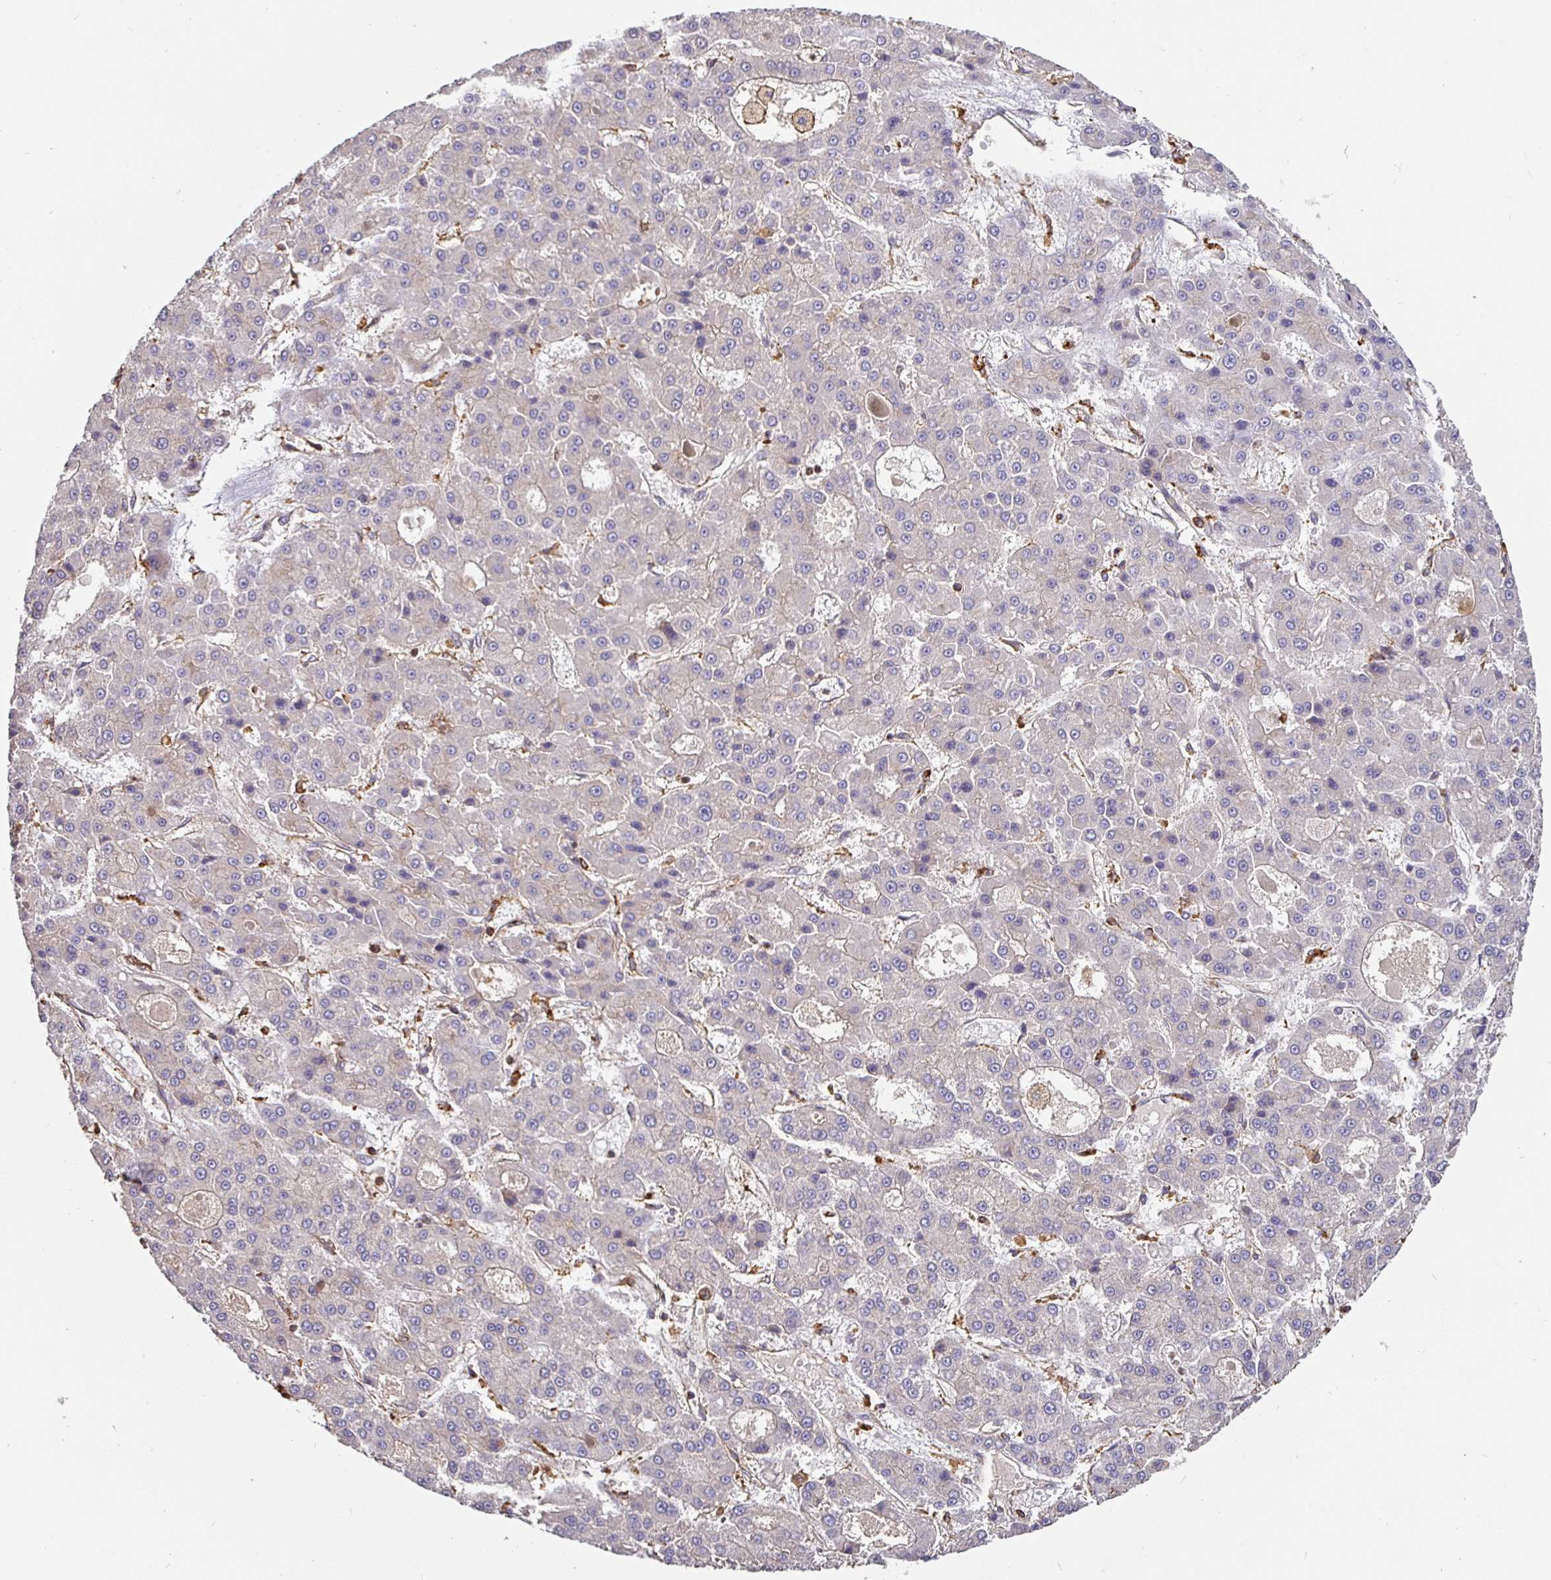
{"staining": {"intensity": "negative", "quantity": "none", "location": "none"}, "tissue": "liver cancer", "cell_type": "Tumor cells", "image_type": "cancer", "snomed": [{"axis": "morphology", "description": "Carcinoma, Hepatocellular, NOS"}, {"axis": "topography", "description": "Liver"}], "caption": "Liver hepatocellular carcinoma stained for a protein using immunohistochemistry reveals no expression tumor cells.", "gene": "C1QTNF7", "patient": {"sex": "male", "age": 70}}